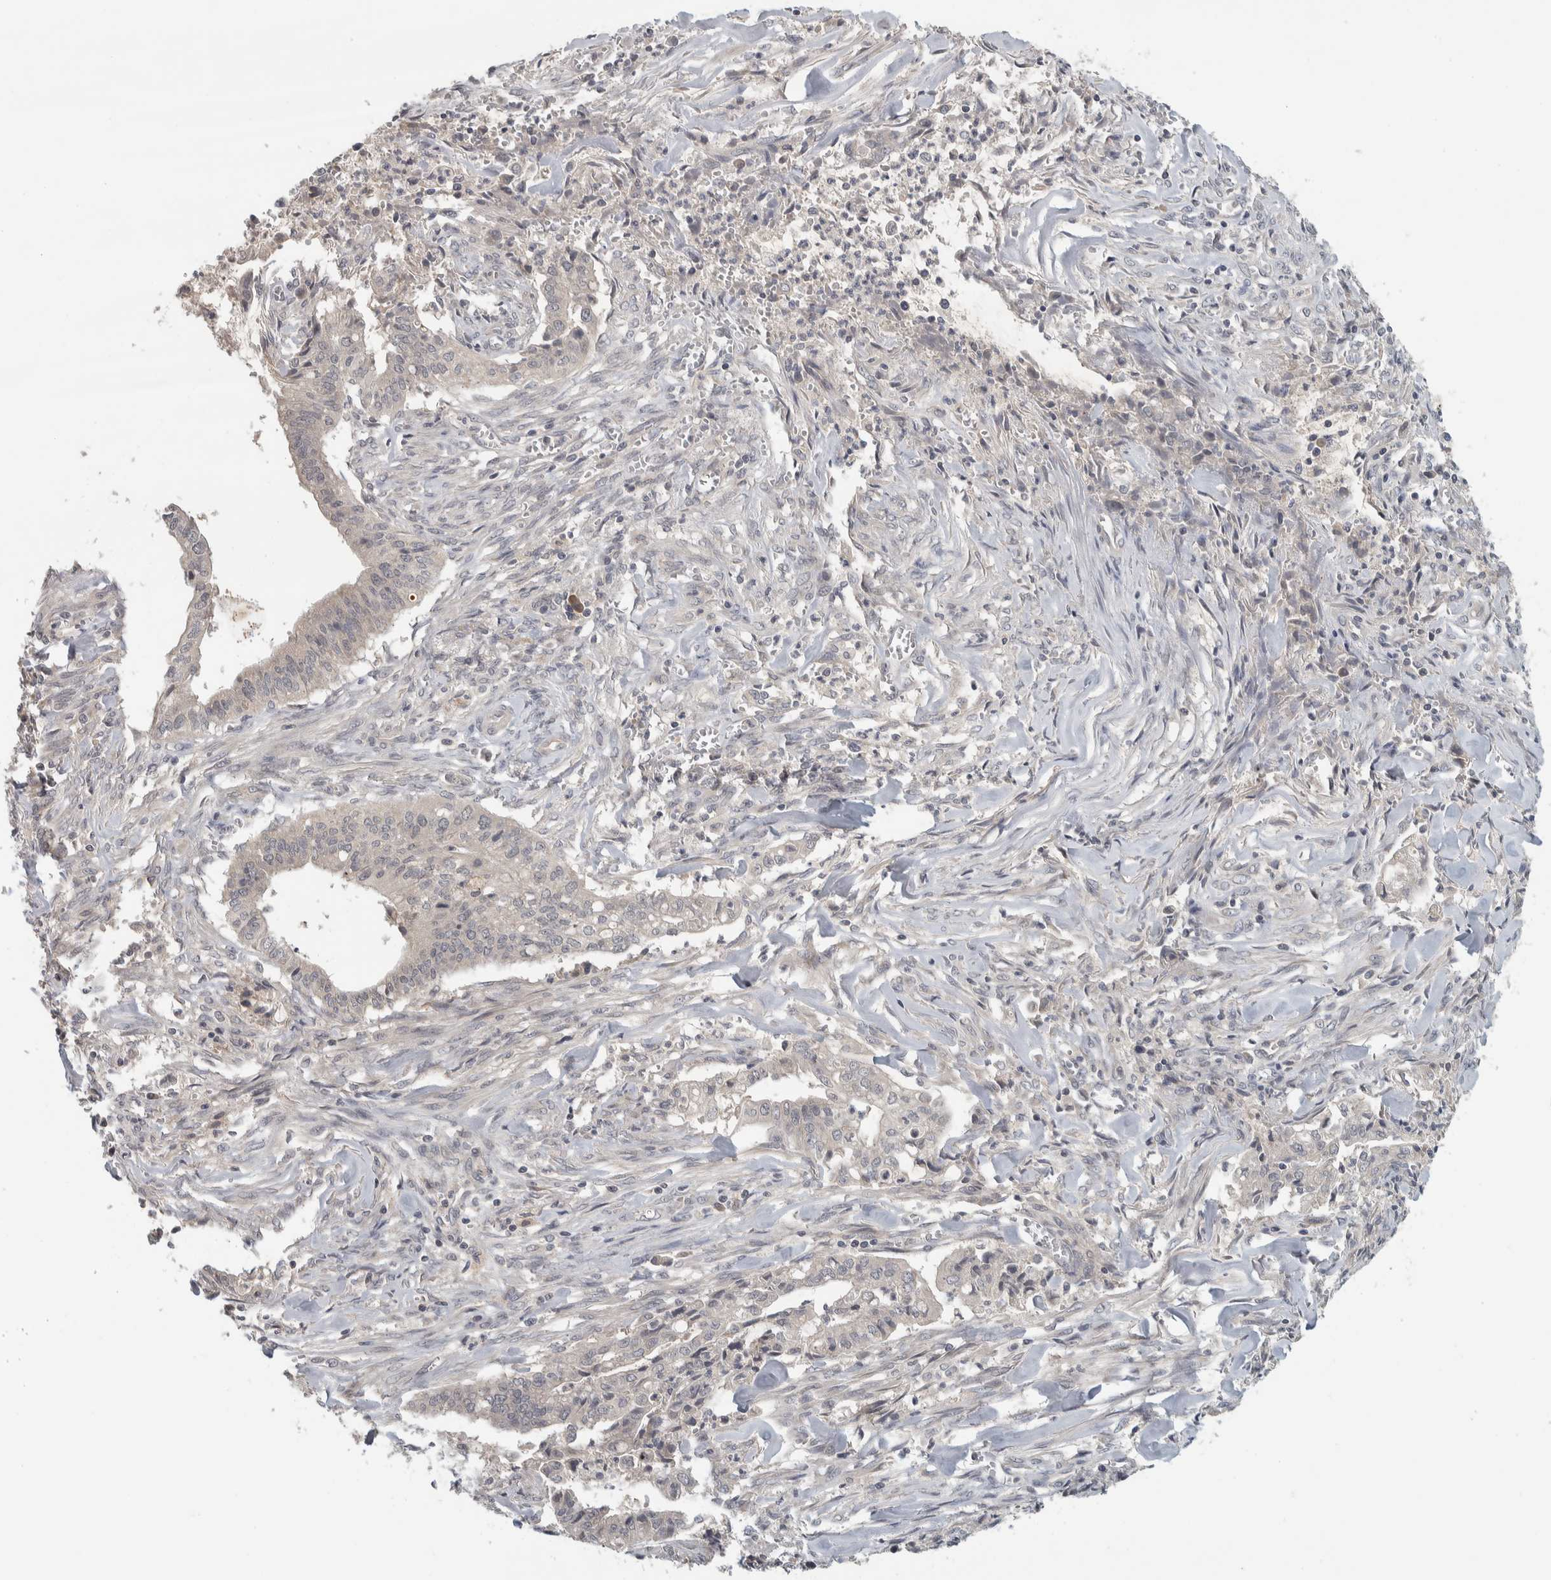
{"staining": {"intensity": "negative", "quantity": "none", "location": "none"}, "tissue": "cervical cancer", "cell_type": "Tumor cells", "image_type": "cancer", "snomed": [{"axis": "morphology", "description": "Adenocarcinoma, NOS"}, {"axis": "topography", "description": "Cervix"}], "caption": "The image displays no staining of tumor cells in cervical cancer.", "gene": "AFP", "patient": {"sex": "female", "age": 44}}